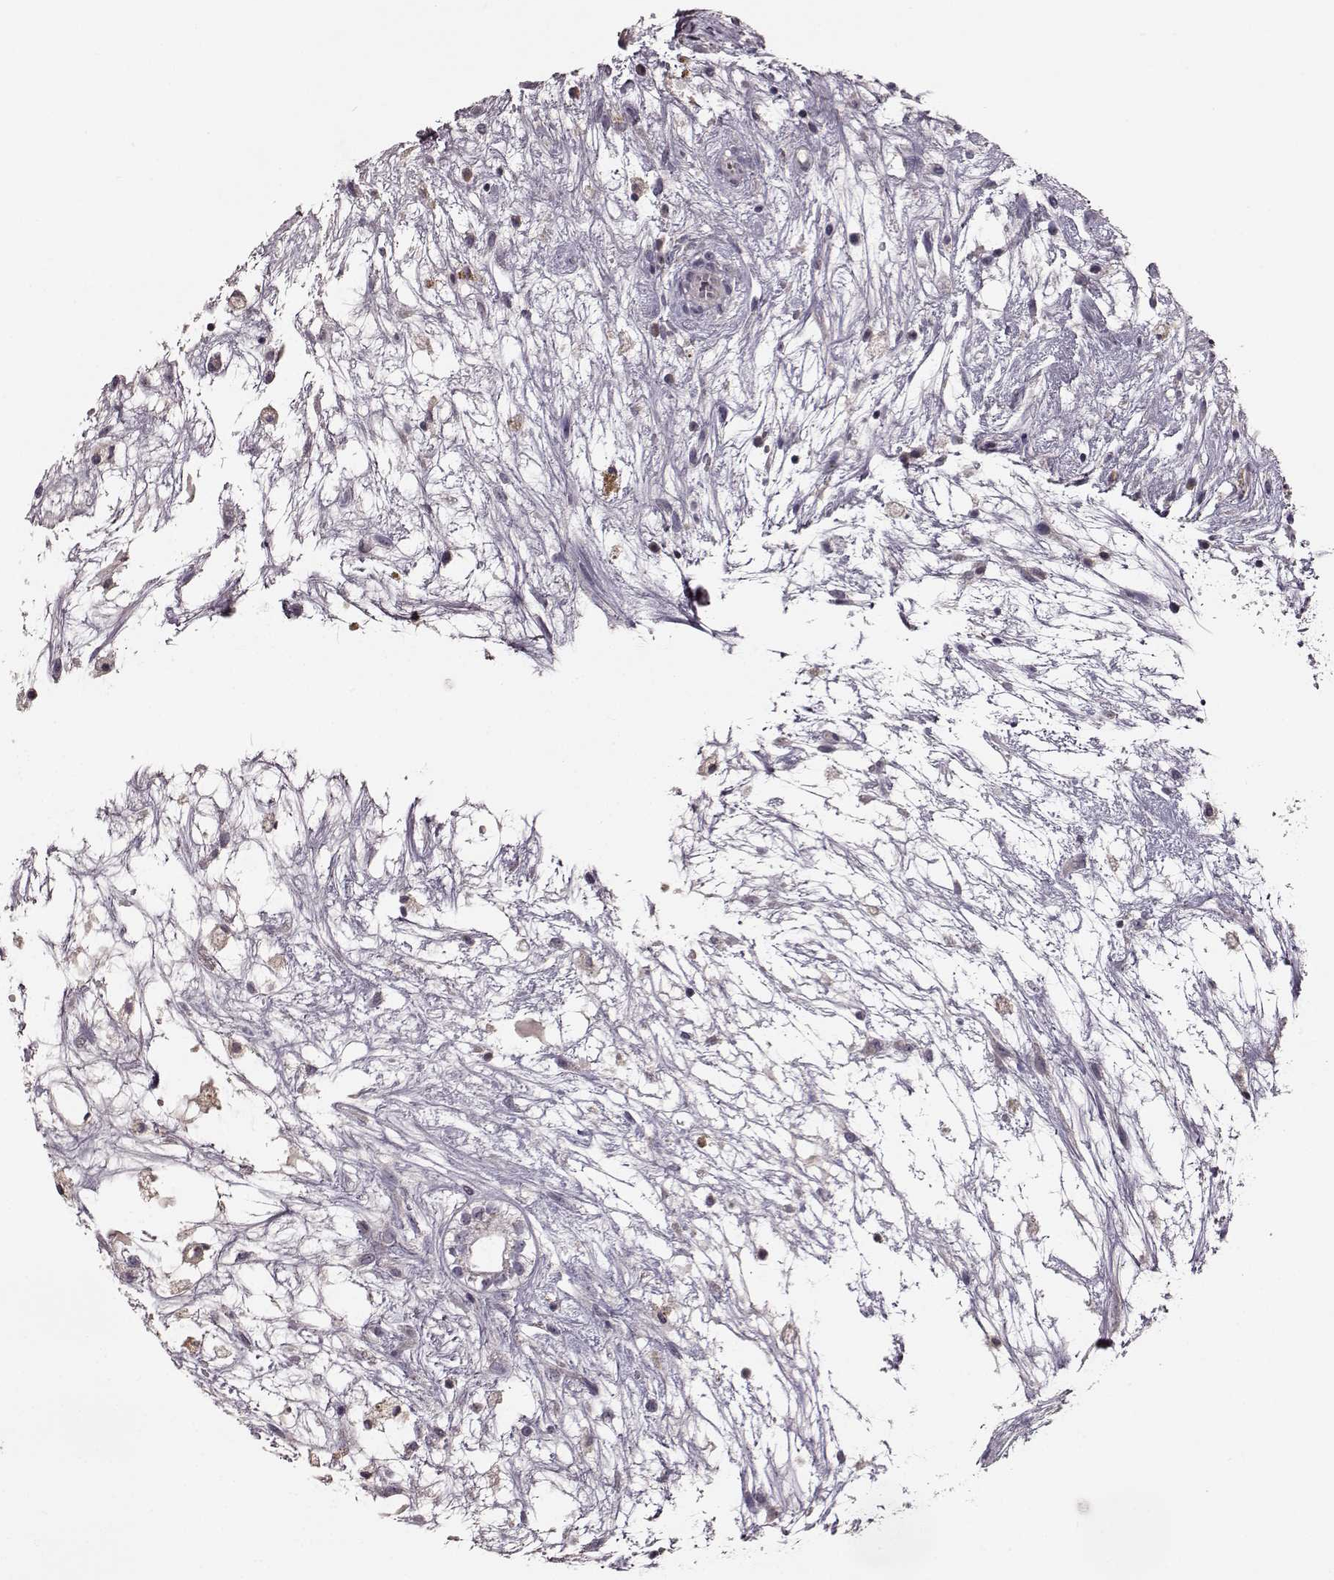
{"staining": {"intensity": "negative", "quantity": "none", "location": "none"}, "tissue": "testis cancer", "cell_type": "Tumor cells", "image_type": "cancer", "snomed": [{"axis": "morphology", "description": "Normal tissue, NOS"}, {"axis": "morphology", "description": "Carcinoma, Embryonal, NOS"}, {"axis": "topography", "description": "Testis"}], "caption": "Histopathology image shows no significant protein positivity in tumor cells of testis embryonal carcinoma.", "gene": "MIA", "patient": {"sex": "male", "age": 32}}